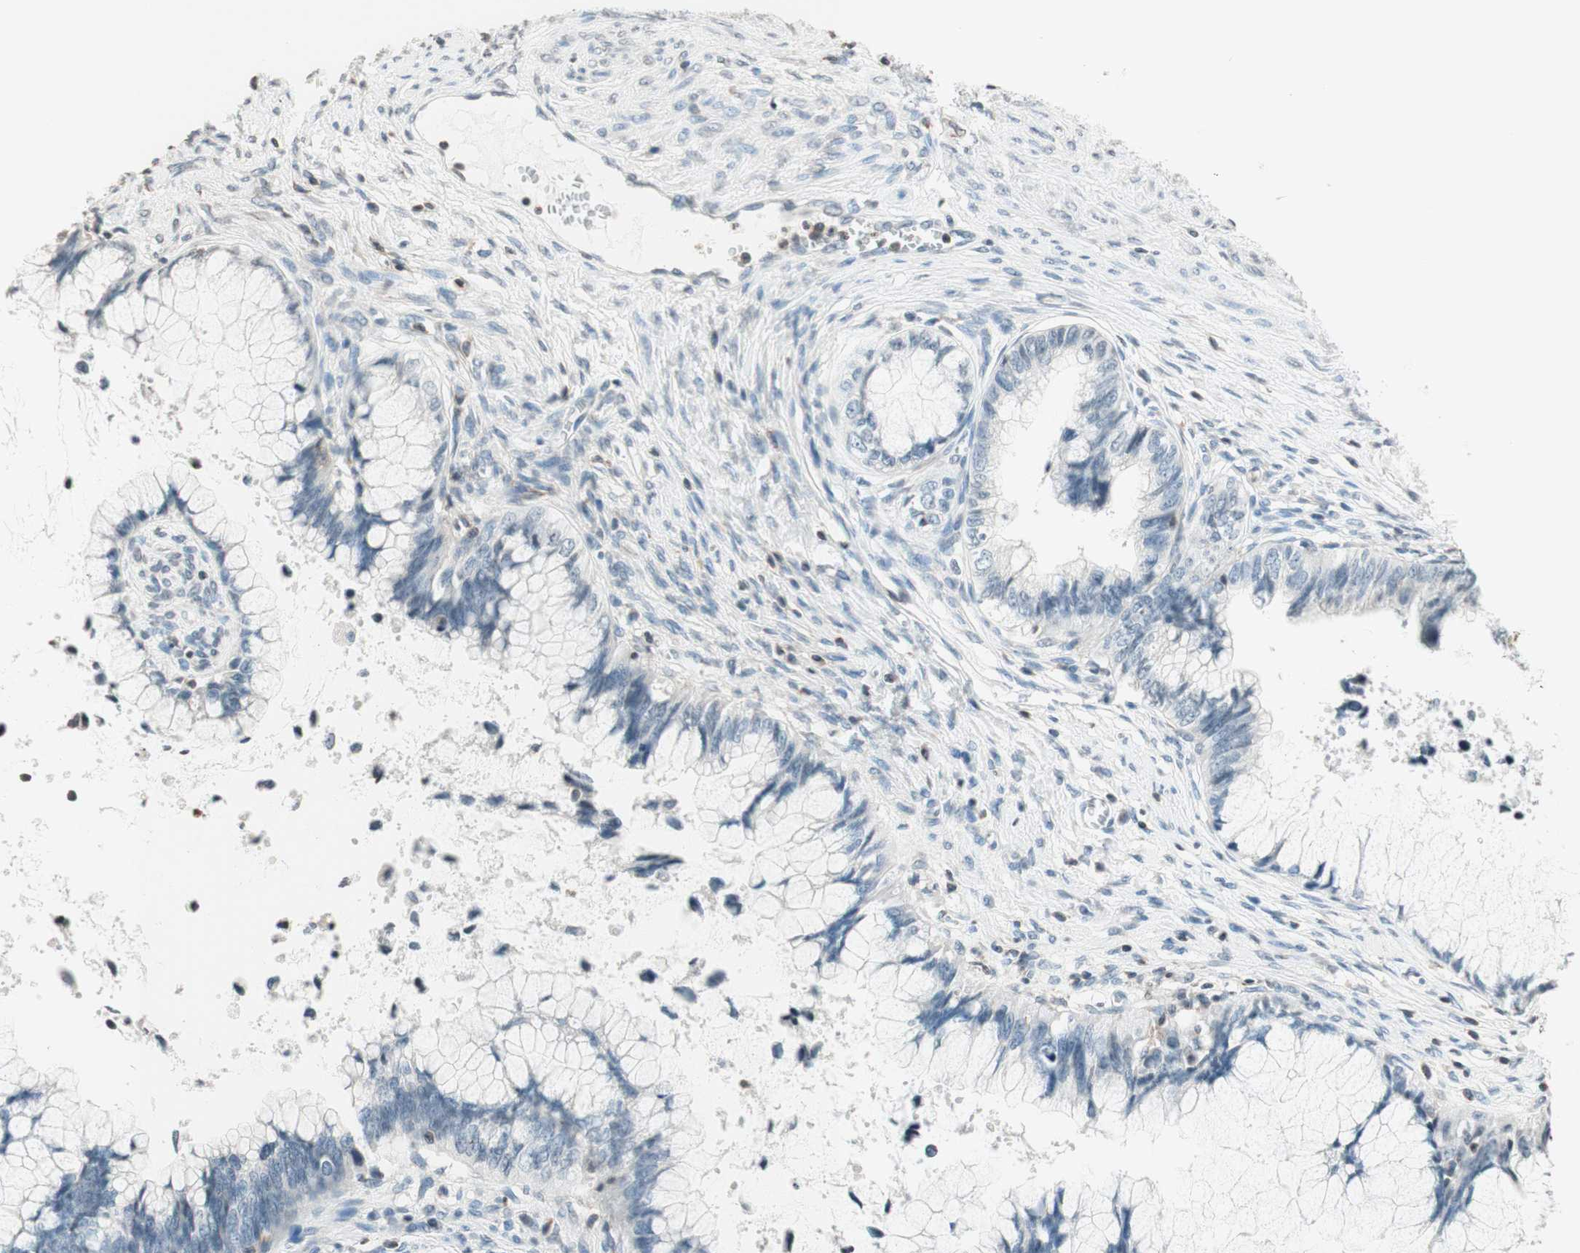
{"staining": {"intensity": "negative", "quantity": "none", "location": "none"}, "tissue": "cervical cancer", "cell_type": "Tumor cells", "image_type": "cancer", "snomed": [{"axis": "morphology", "description": "Adenocarcinoma, NOS"}, {"axis": "topography", "description": "Cervix"}], "caption": "Immunohistochemistry histopathology image of cervical cancer stained for a protein (brown), which displays no staining in tumor cells.", "gene": "WIPF1", "patient": {"sex": "female", "age": 44}}